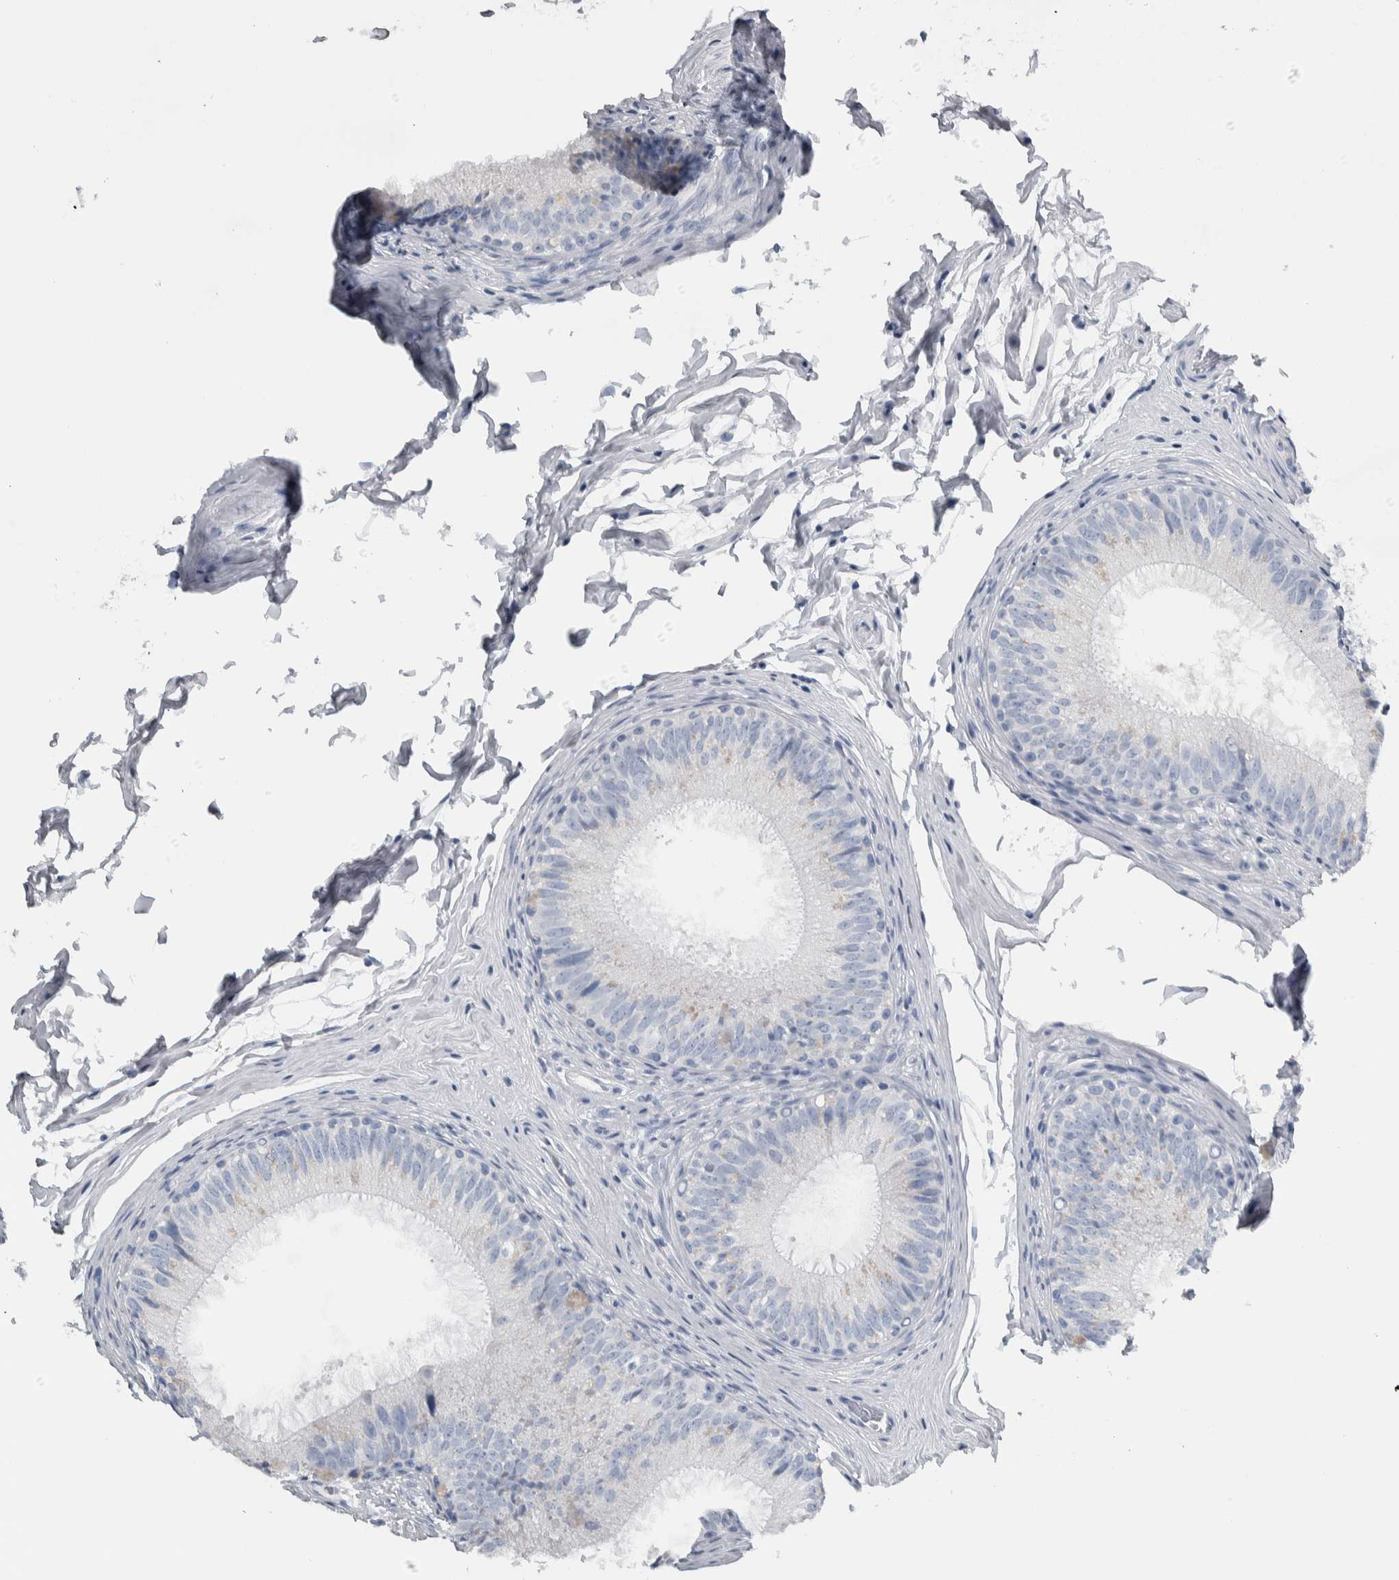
{"staining": {"intensity": "negative", "quantity": "none", "location": "none"}, "tissue": "epididymis", "cell_type": "Glandular cells", "image_type": "normal", "snomed": [{"axis": "morphology", "description": "Normal tissue, NOS"}, {"axis": "topography", "description": "Epididymis"}], "caption": "DAB immunohistochemical staining of unremarkable epididymis displays no significant expression in glandular cells. (DAB (3,3'-diaminobenzidine) IHC with hematoxylin counter stain).", "gene": "CDH17", "patient": {"sex": "male", "age": 32}}